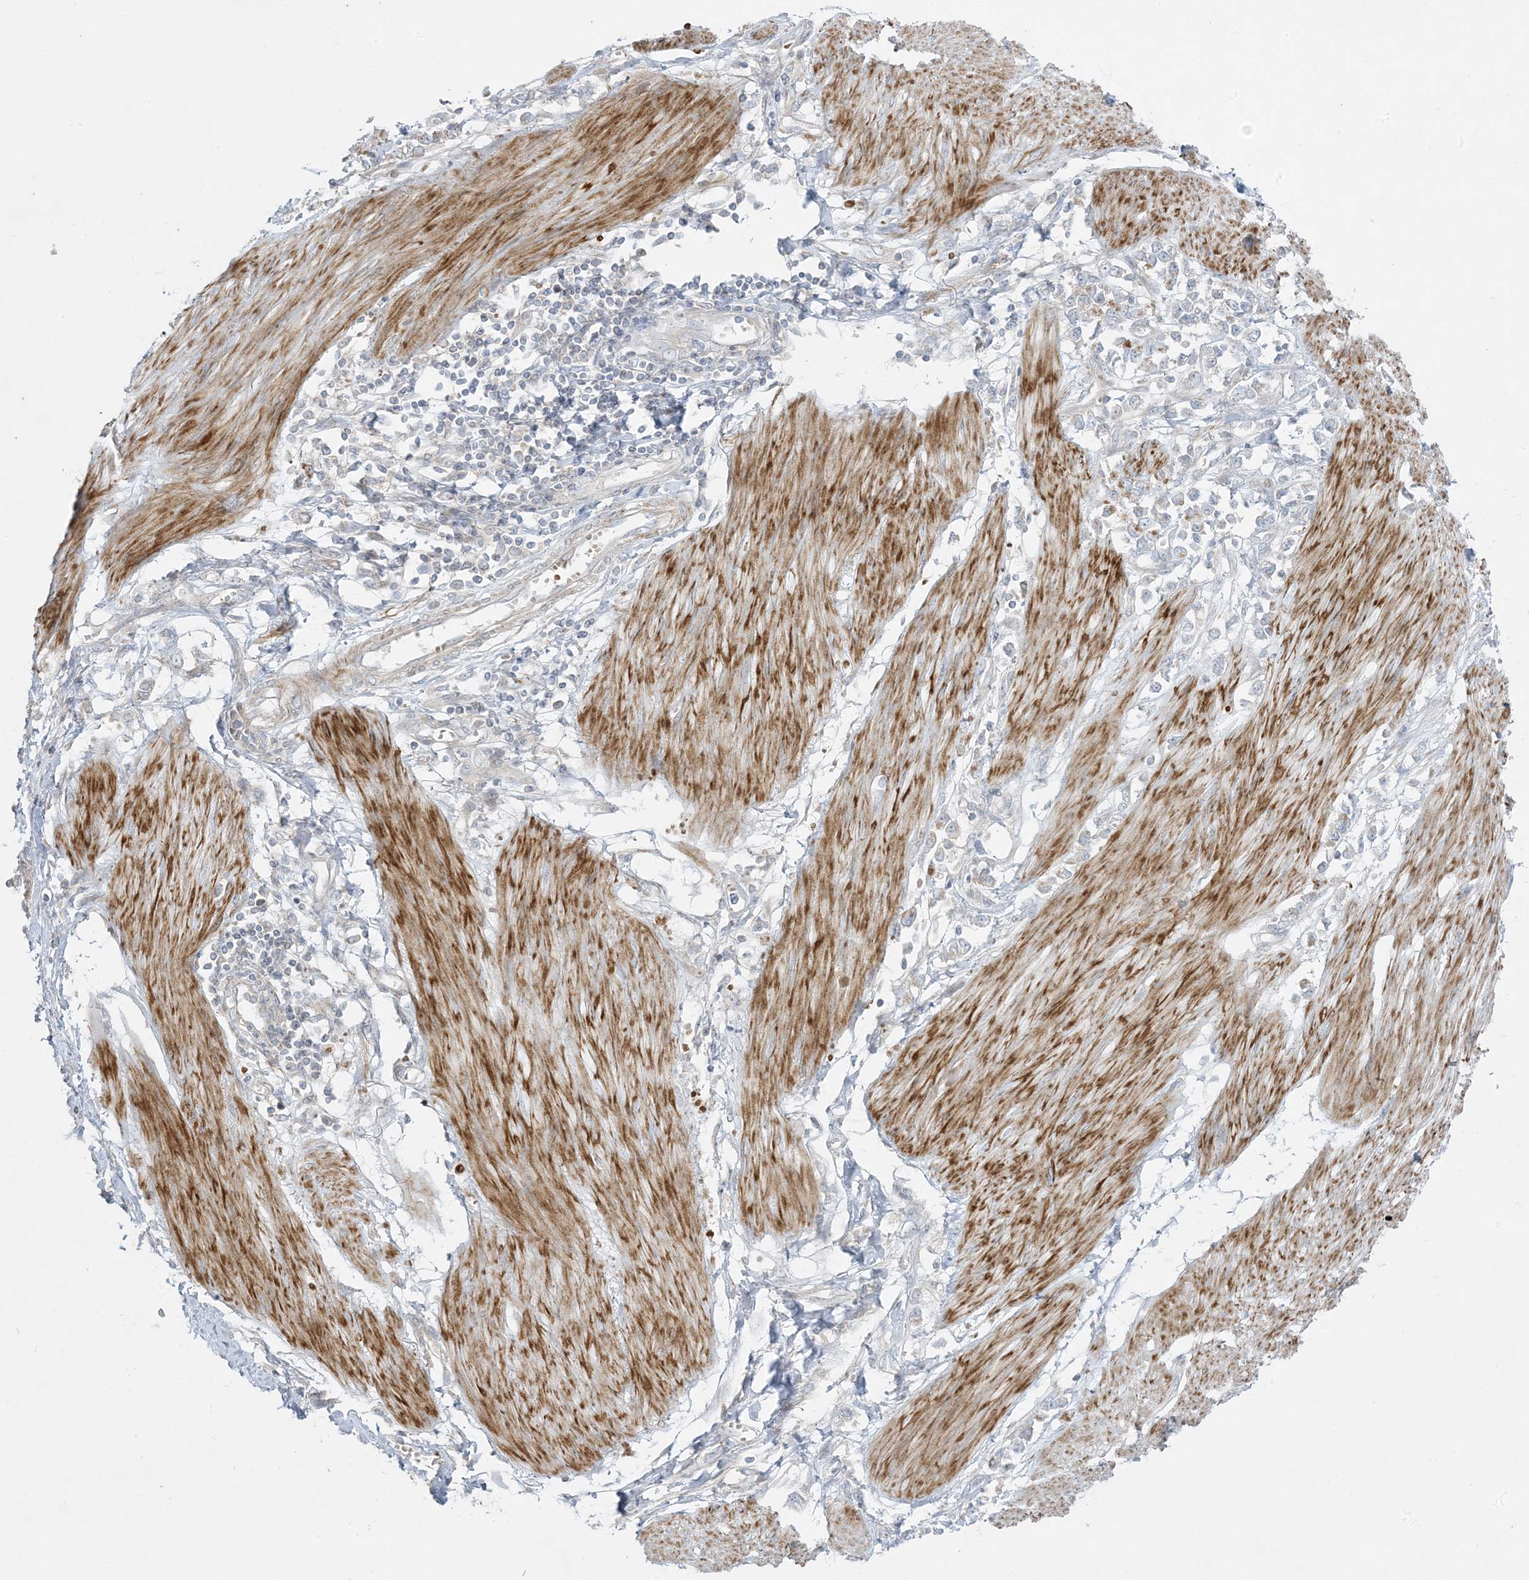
{"staining": {"intensity": "negative", "quantity": "none", "location": "none"}, "tissue": "stomach cancer", "cell_type": "Tumor cells", "image_type": "cancer", "snomed": [{"axis": "morphology", "description": "Adenocarcinoma, NOS"}, {"axis": "topography", "description": "Stomach"}], "caption": "IHC of stomach cancer (adenocarcinoma) demonstrates no staining in tumor cells.", "gene": "PIK3R4", "patient": {"sex": "female", "age": 76}}